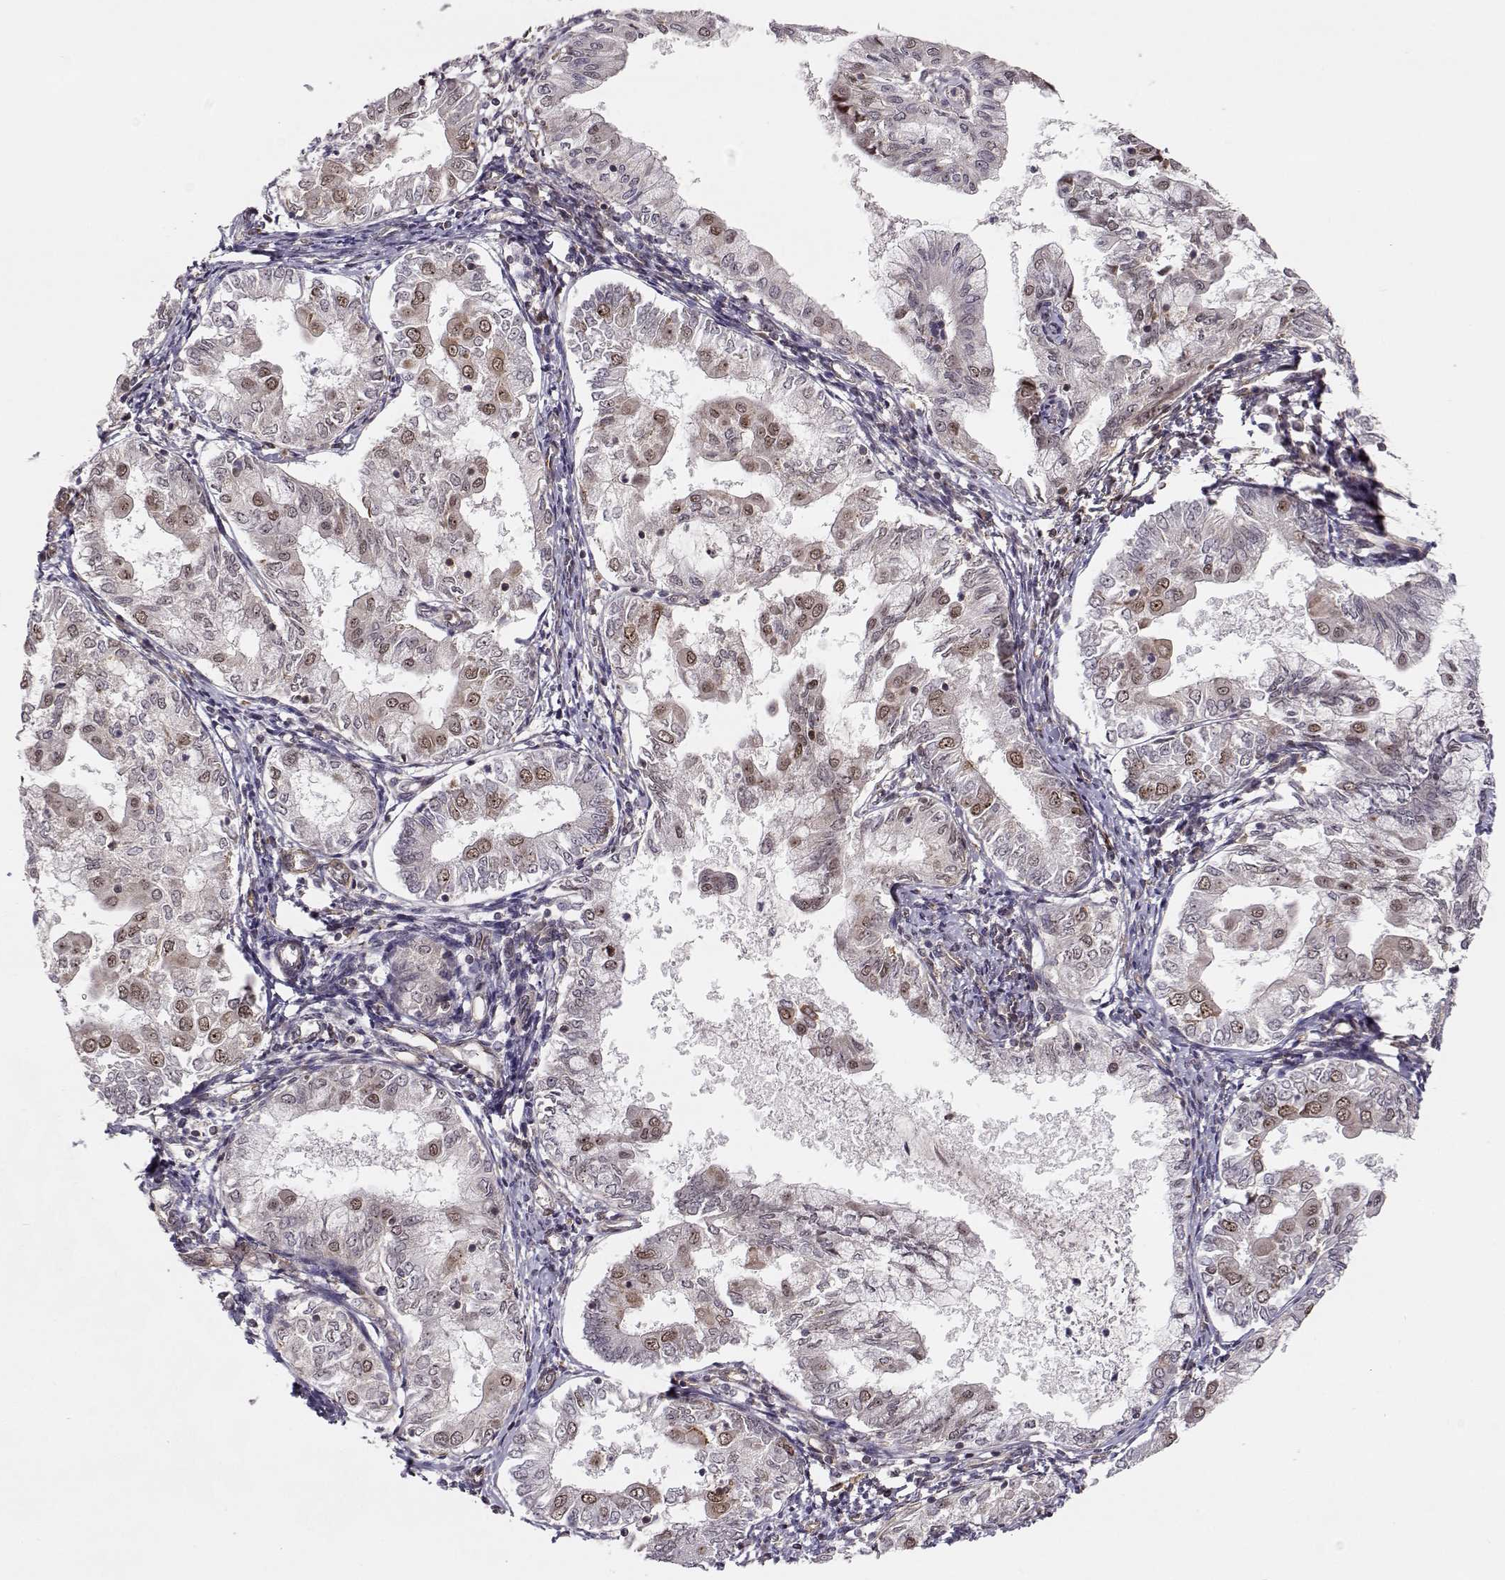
{"staining": {"intensity": "moderate", "quantity": "25%-75%", "location": "nuclear"}, "tissue": "endometrial cancer", "cell_type": "Tumor cells", "image_type": "cancer", "snomed": [{"axis": "morphology", "description": "Adenocarcinoma, NOS"}, {"axis": "topography", "description": "Endometrium"}], "caption": "Protein staining of adenocarcinoma (endometrial) tissue exhibits moderate nuclear expression in about 25%-75% of tumor cells.", "gene": "CIR1", "patient": {"sex": "female", "age": 68}}